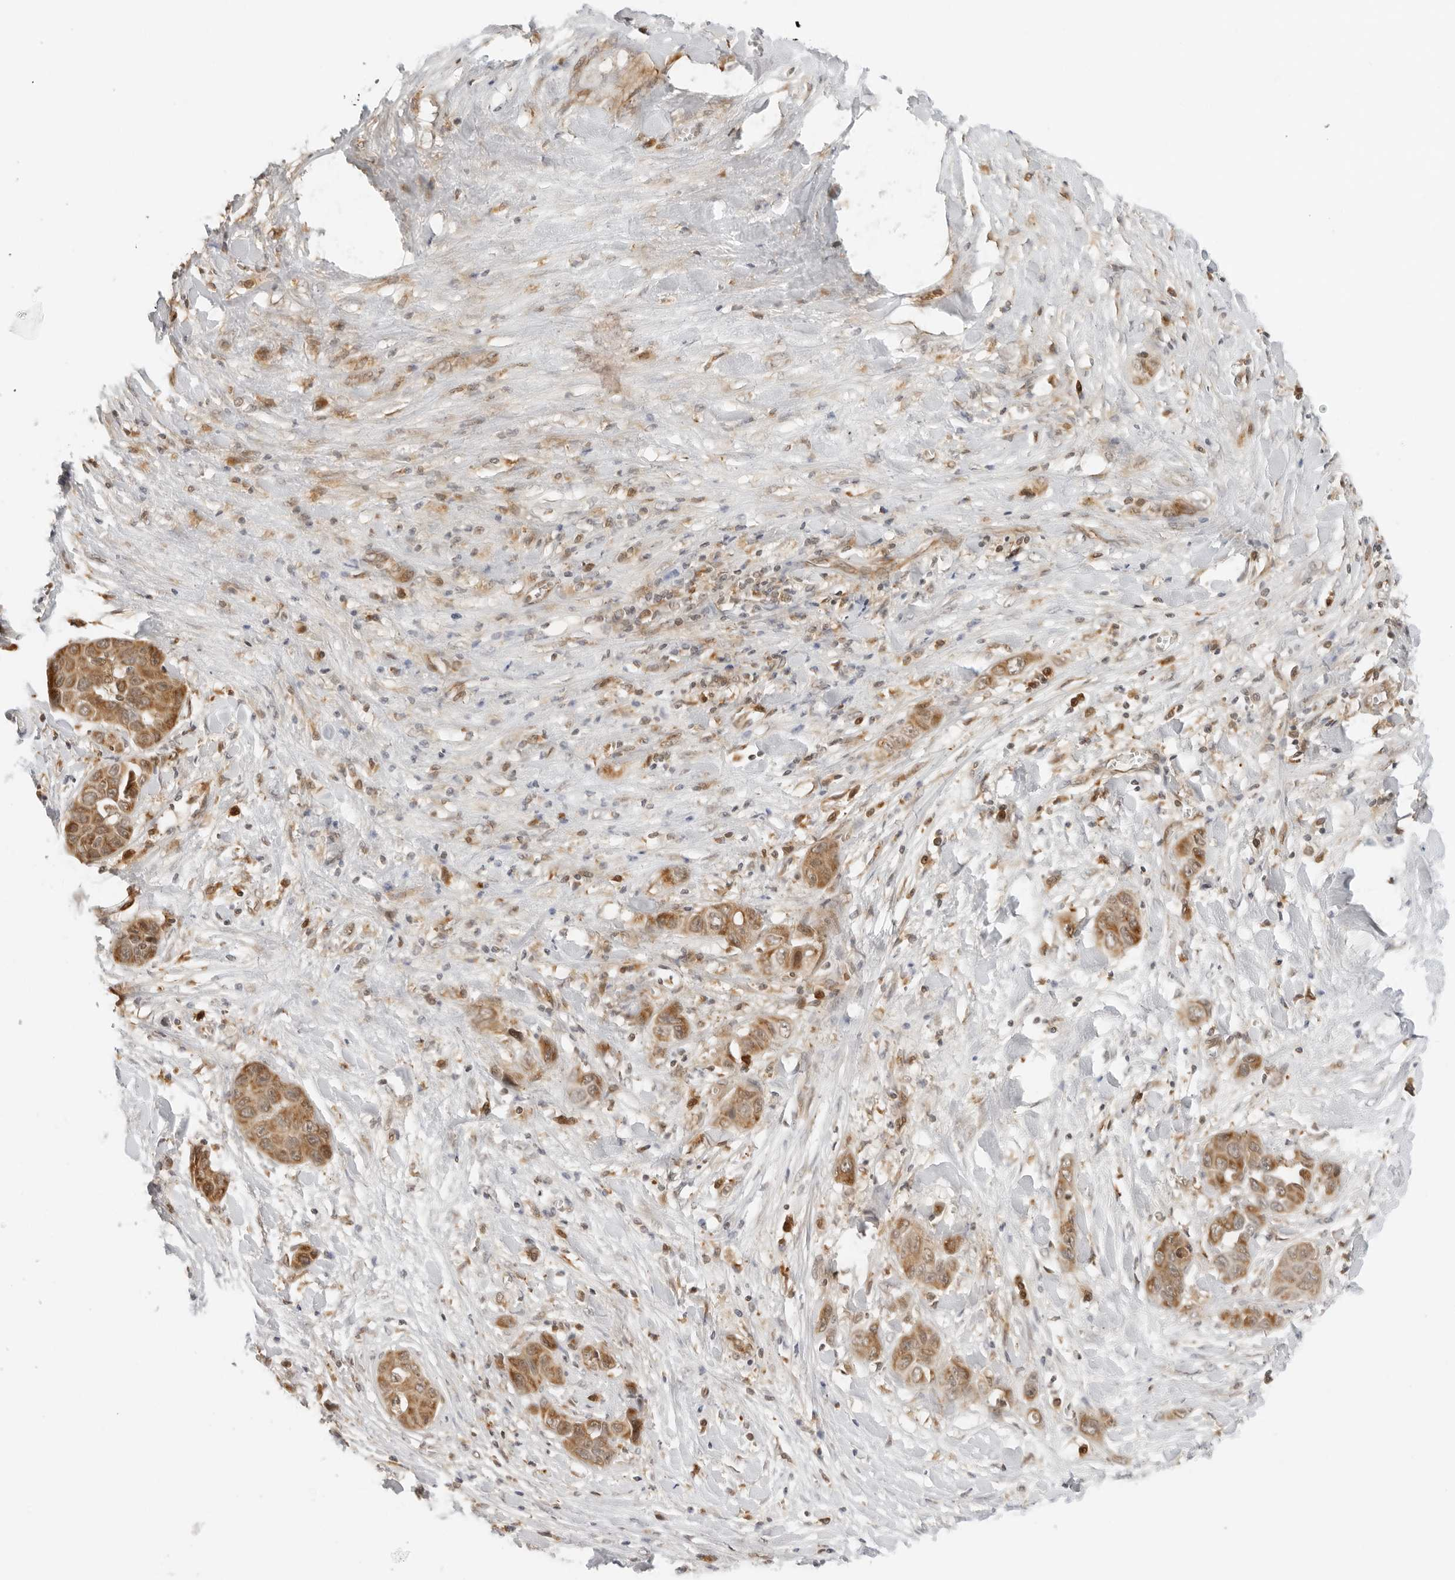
{"staining": {"intensity": "moderate", "quantity": ">75%", "location": "cytoplasmic/membranous"}, "tissue": "liver cancer", "cell_type": "Tumor cells", "image_type": "cancer", "snomed": [{"axis": "morphology", "description": "Cholangiocarcinoma"}, {"axis": "topography", "description": "Liver"}], "caption": "Immunohistochemistry (IHC) of liver cholangiocarcinoma exhibits medium levels of moderate cytoplasmic/membranous positivity in approximately >75% of tumor cells. (DAB IHC, brown staining for protein, blue staining for nuclei).", "gene": "RC3H1", "patient": {"sex": "female", "age": 52}}